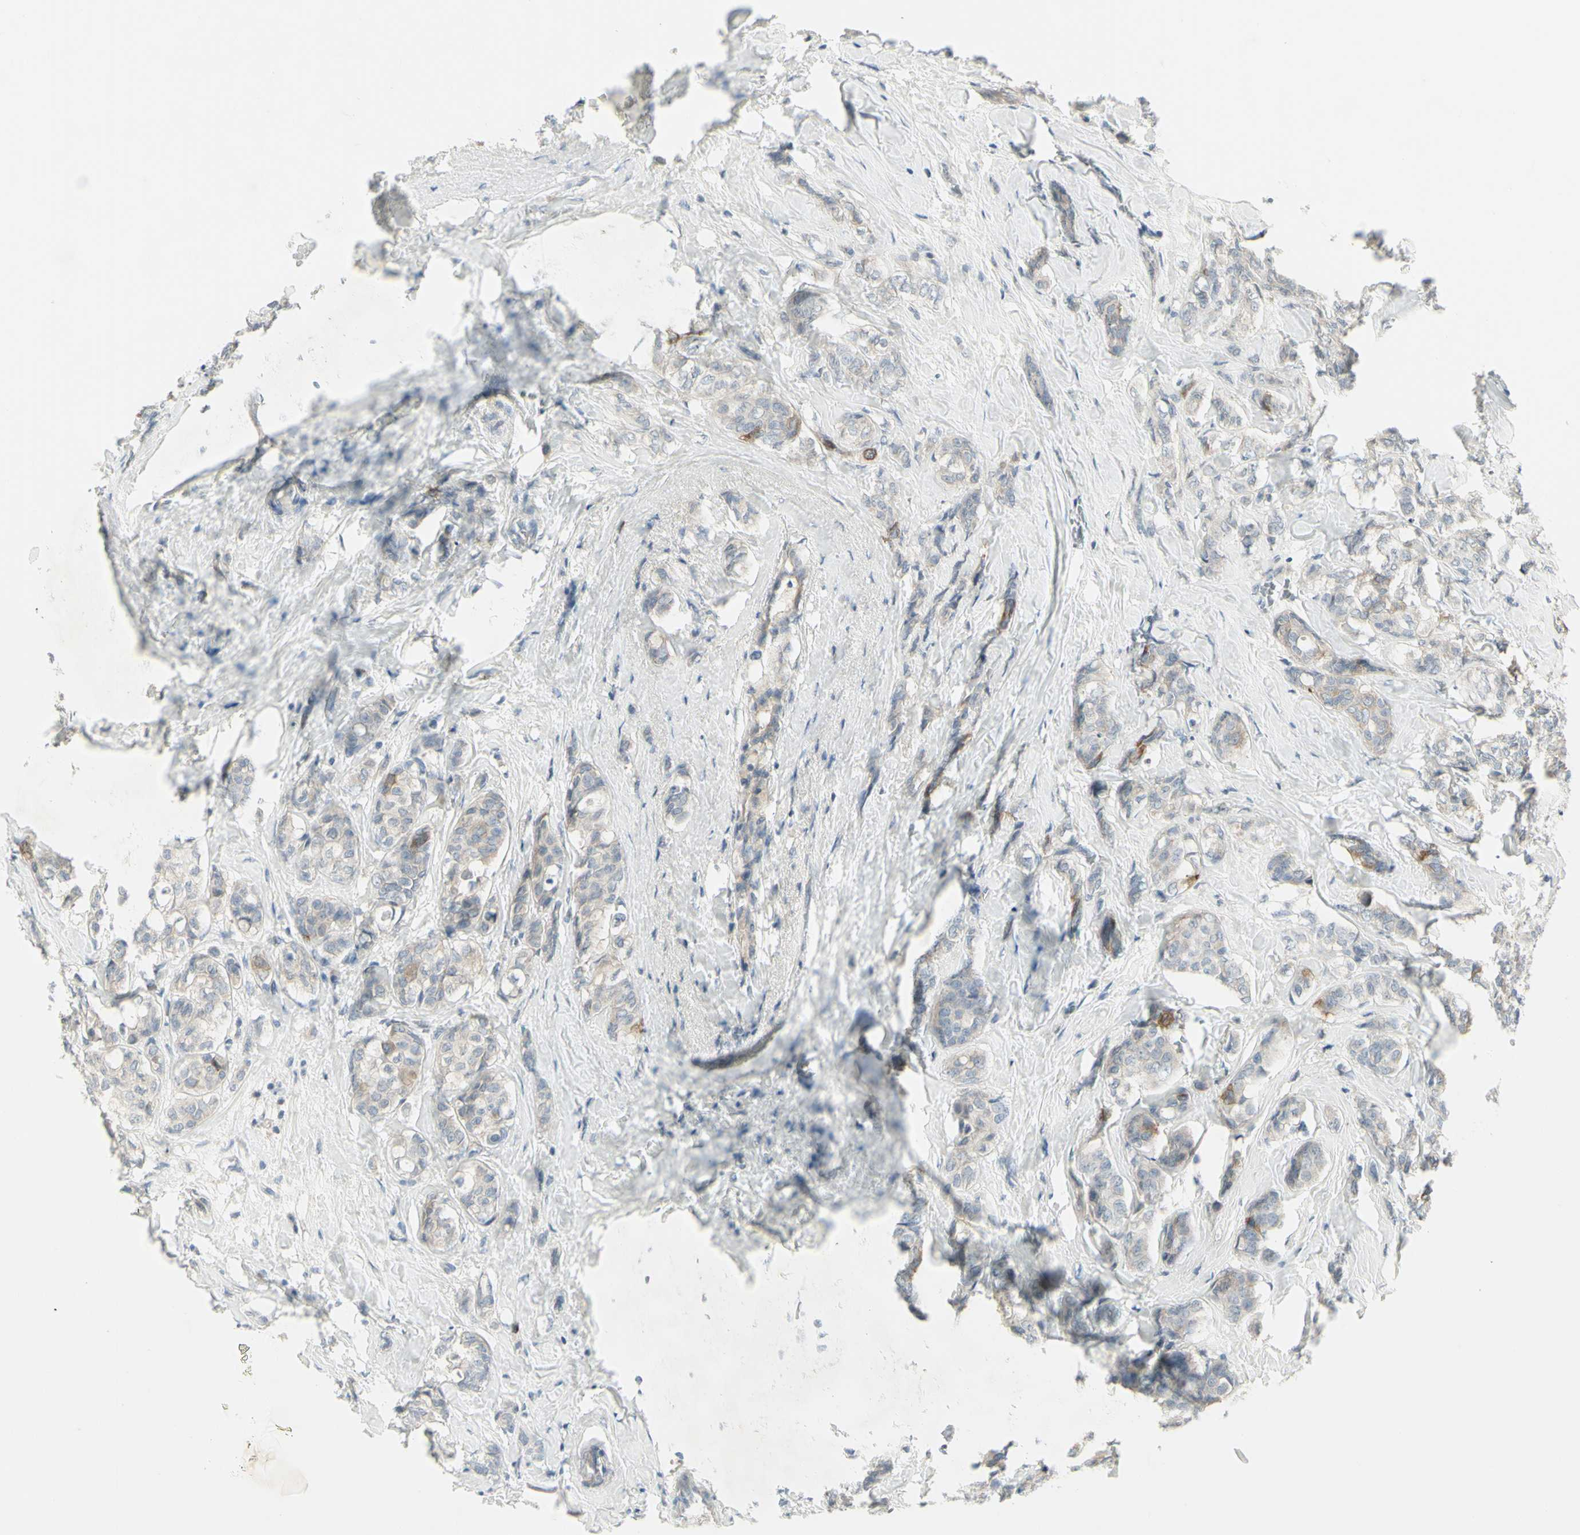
{"staining": {"intensity": "strong", "quantity": "<25%", "location": "cytoplasmic/membranous"}, "tissue": "breast cancer", "cell_type": "Tumor cells", "image_type": "cancer", "snomed": [{"axis": "morphology", "description": "Lobular carcinoma"}, {"axis": "topography", "description": "Breast"}], "caption": "Immunohistochemical staining of human breast cancer demonstrates medium levels of strong cytoplasmic/membranous protein staining in approximately <25% of tumor cells. Nuclei are stained in blue.", "gene": "CCNB2", "patient": {"sex": "female", "age": 60}}